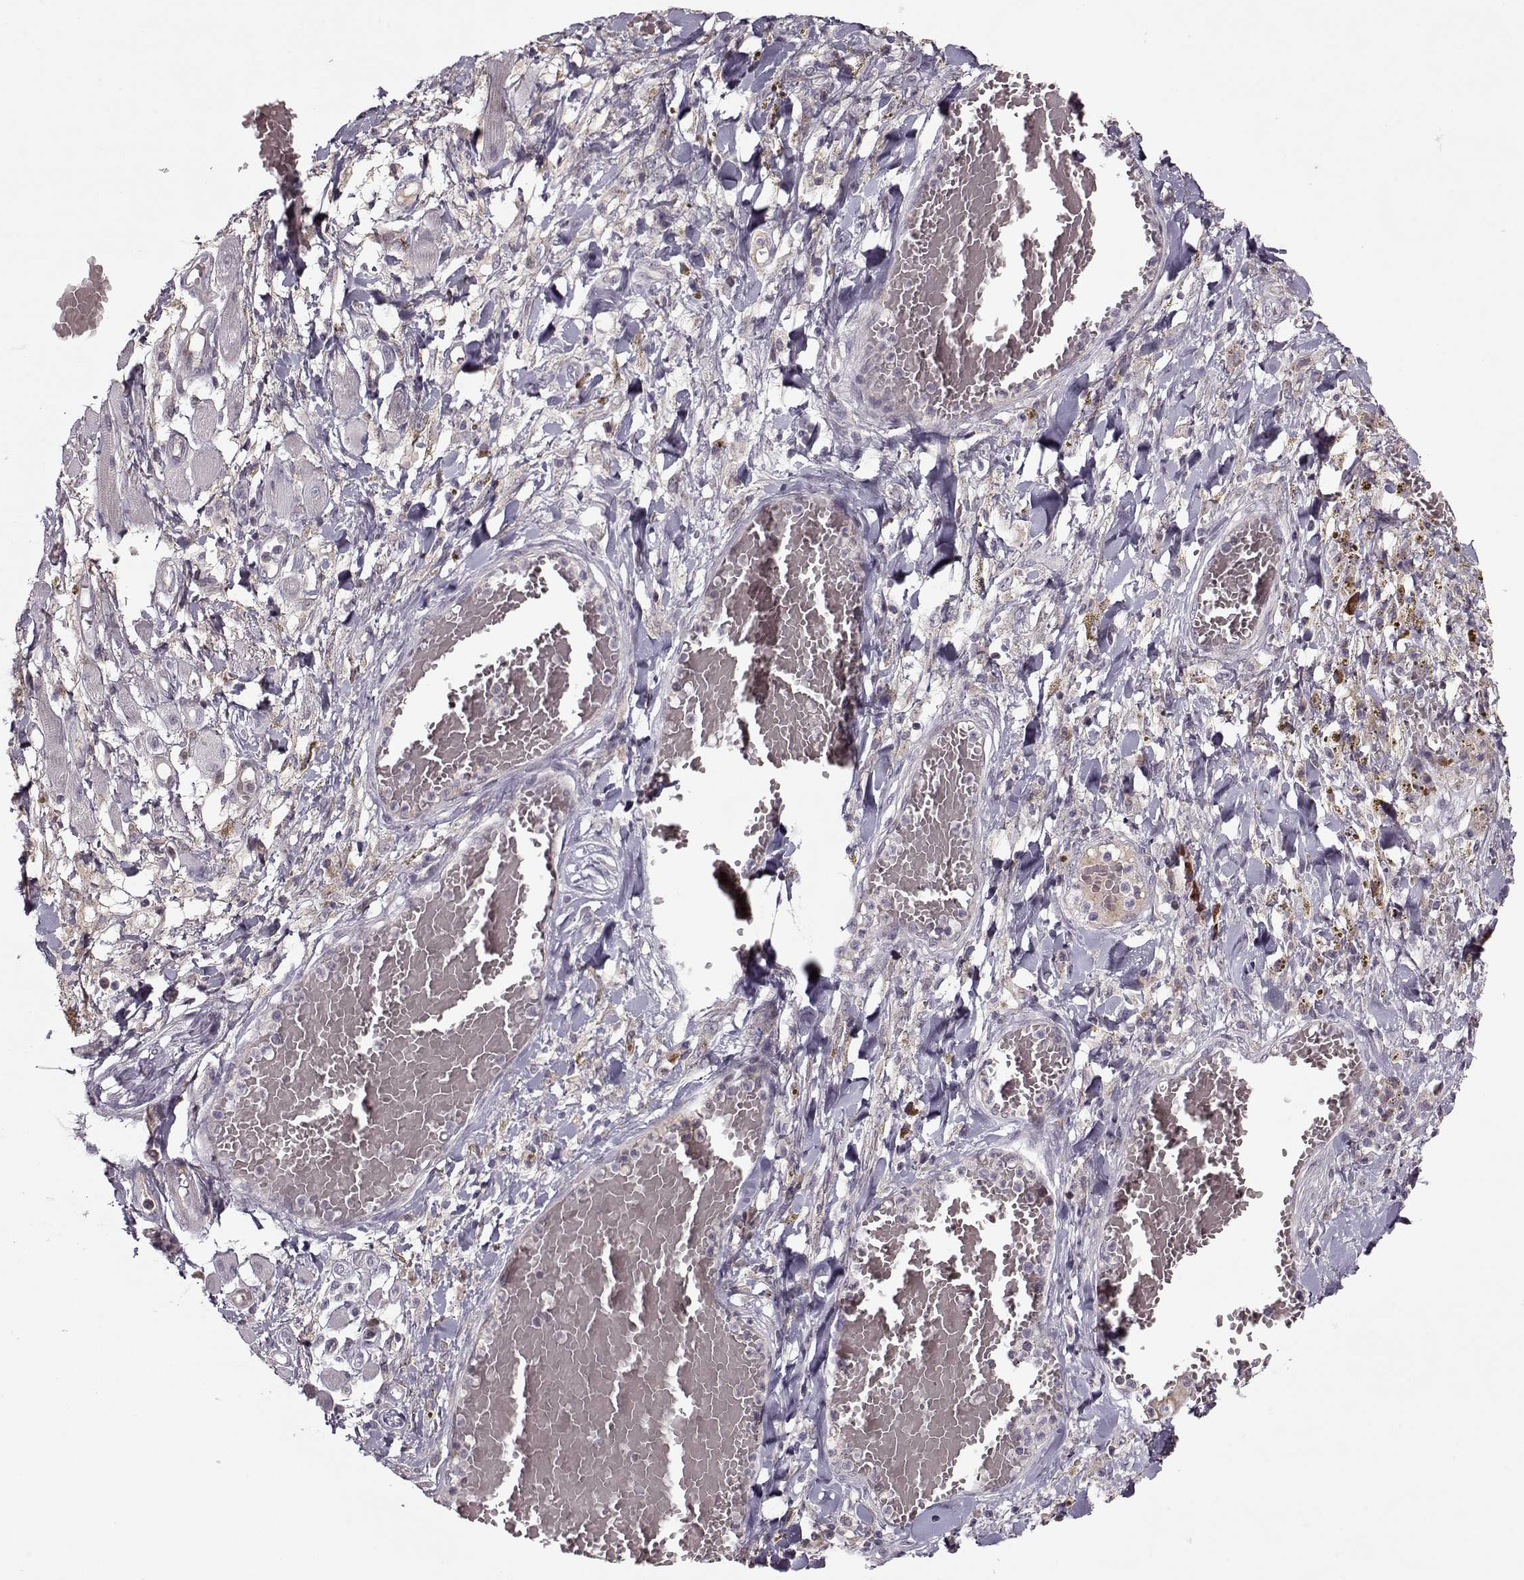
{"staining": {"intensity": "negative", "quantity": "none", "location": "none"}, "tissue": "melanoma", "cell_type": "Tumor cells", "image_type": "cancer", "snomed": [{"axis": "morphology", "description": "Malignant melanoma, NOS"}, {"axis": "topography", "description": "Skin"}], "caption": "IHC of human melanoma displays no positivity in tumor cells.", "gene": "KRT9", "patient": {"sex": "female", "age": 91}}